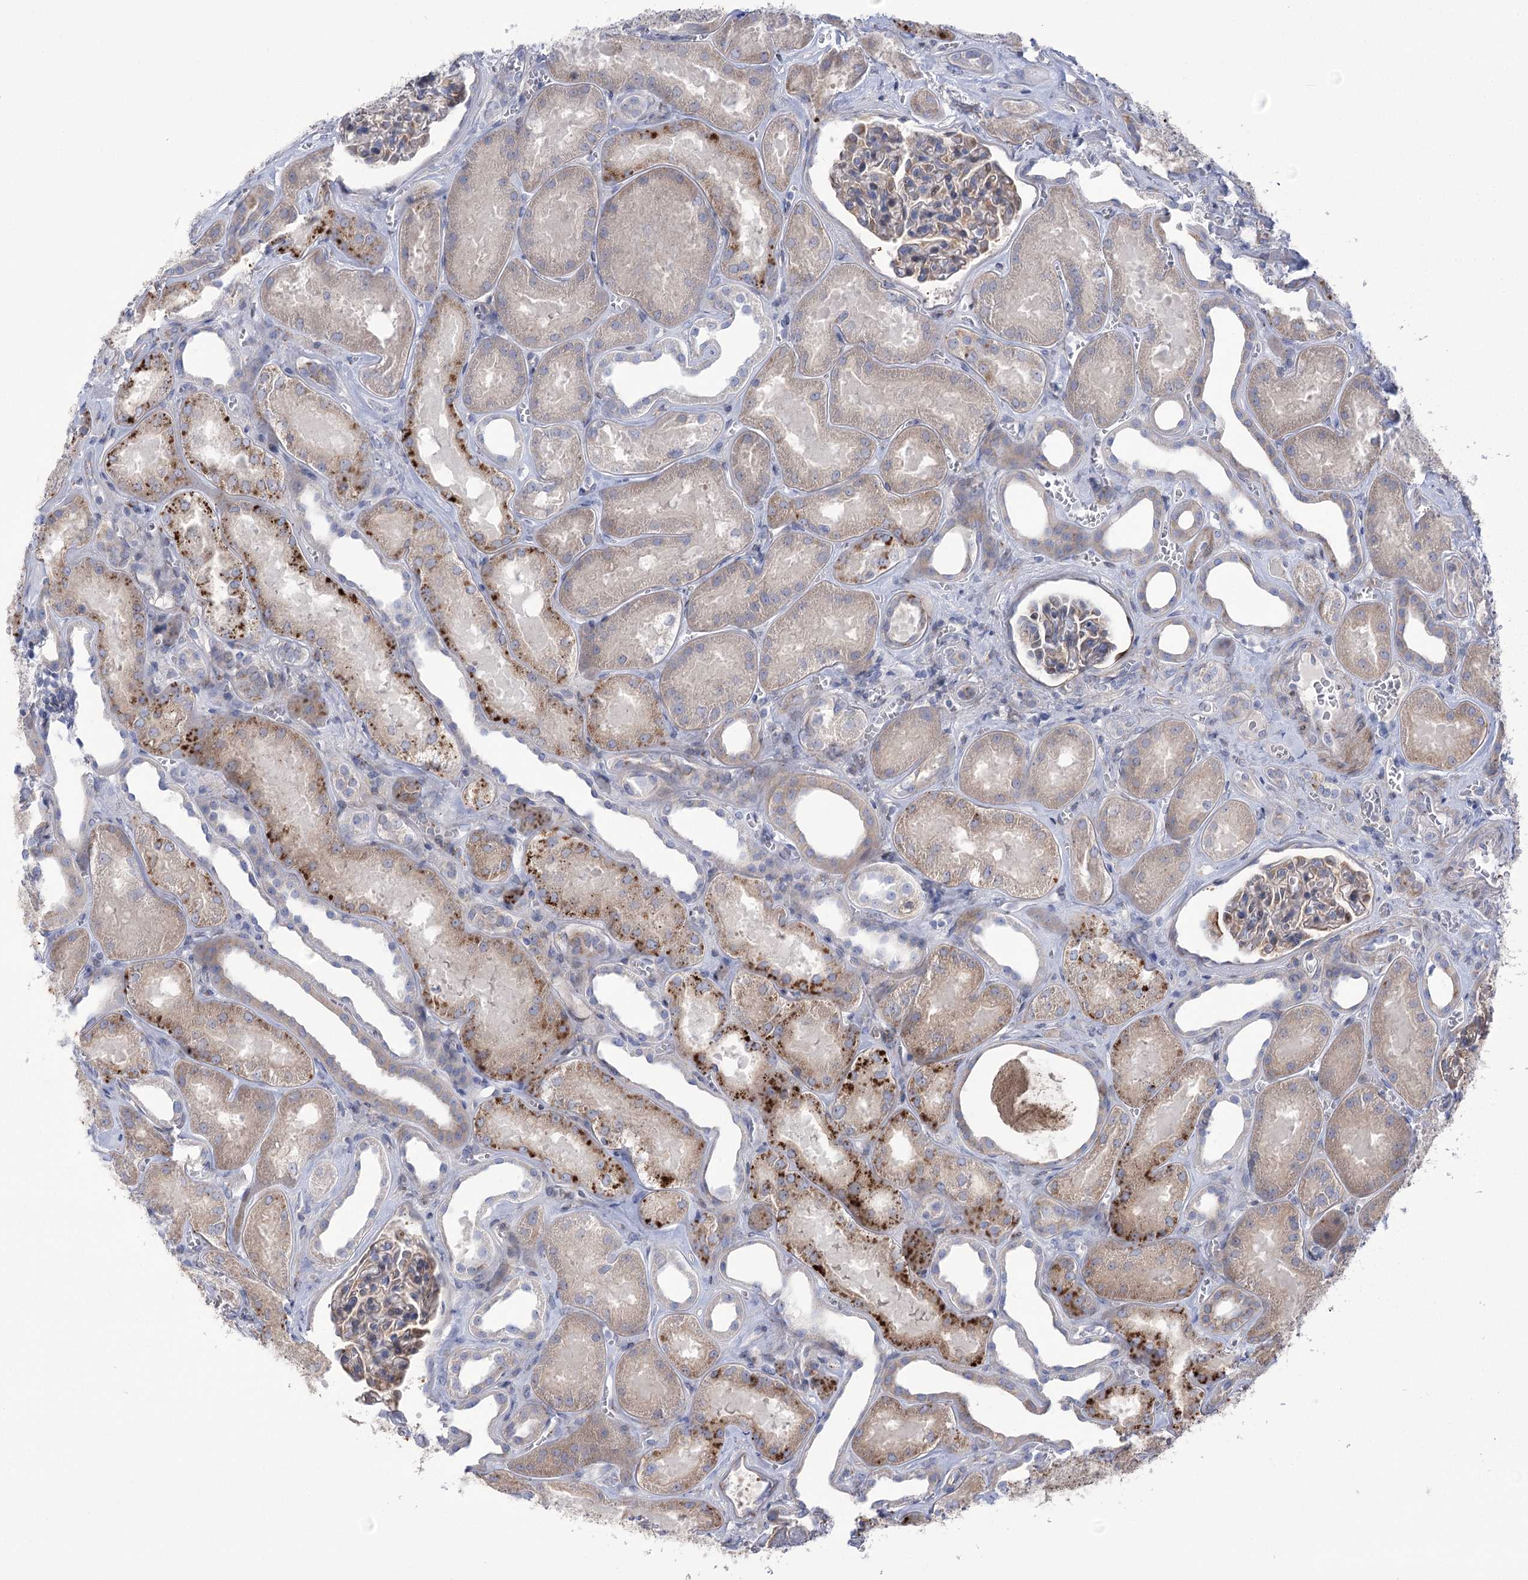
{"staining": {"intensity": "moderate", "quantity": "<25%", "location": "cytoplasmic/membranous,nuclear"}, "tissue": "kidney", "cell_type": "Cells in glomeruli", "image_type": "normal", "snomed": [{"axis": "morphology", "description": "Normal tissue, NOS"}, {"axis": "morphology", "description": "Adenocarcinoma, NOS"}, {"axis": "topography", "description": "Kidney"}], "caption": "Benign kidney reveals moderate cytoplasmic/membranous,nuclear staining in approximately <25% of cells in glomeruli.", "gene": "NME7", "patient": {"sex": "female", "age": 68}}